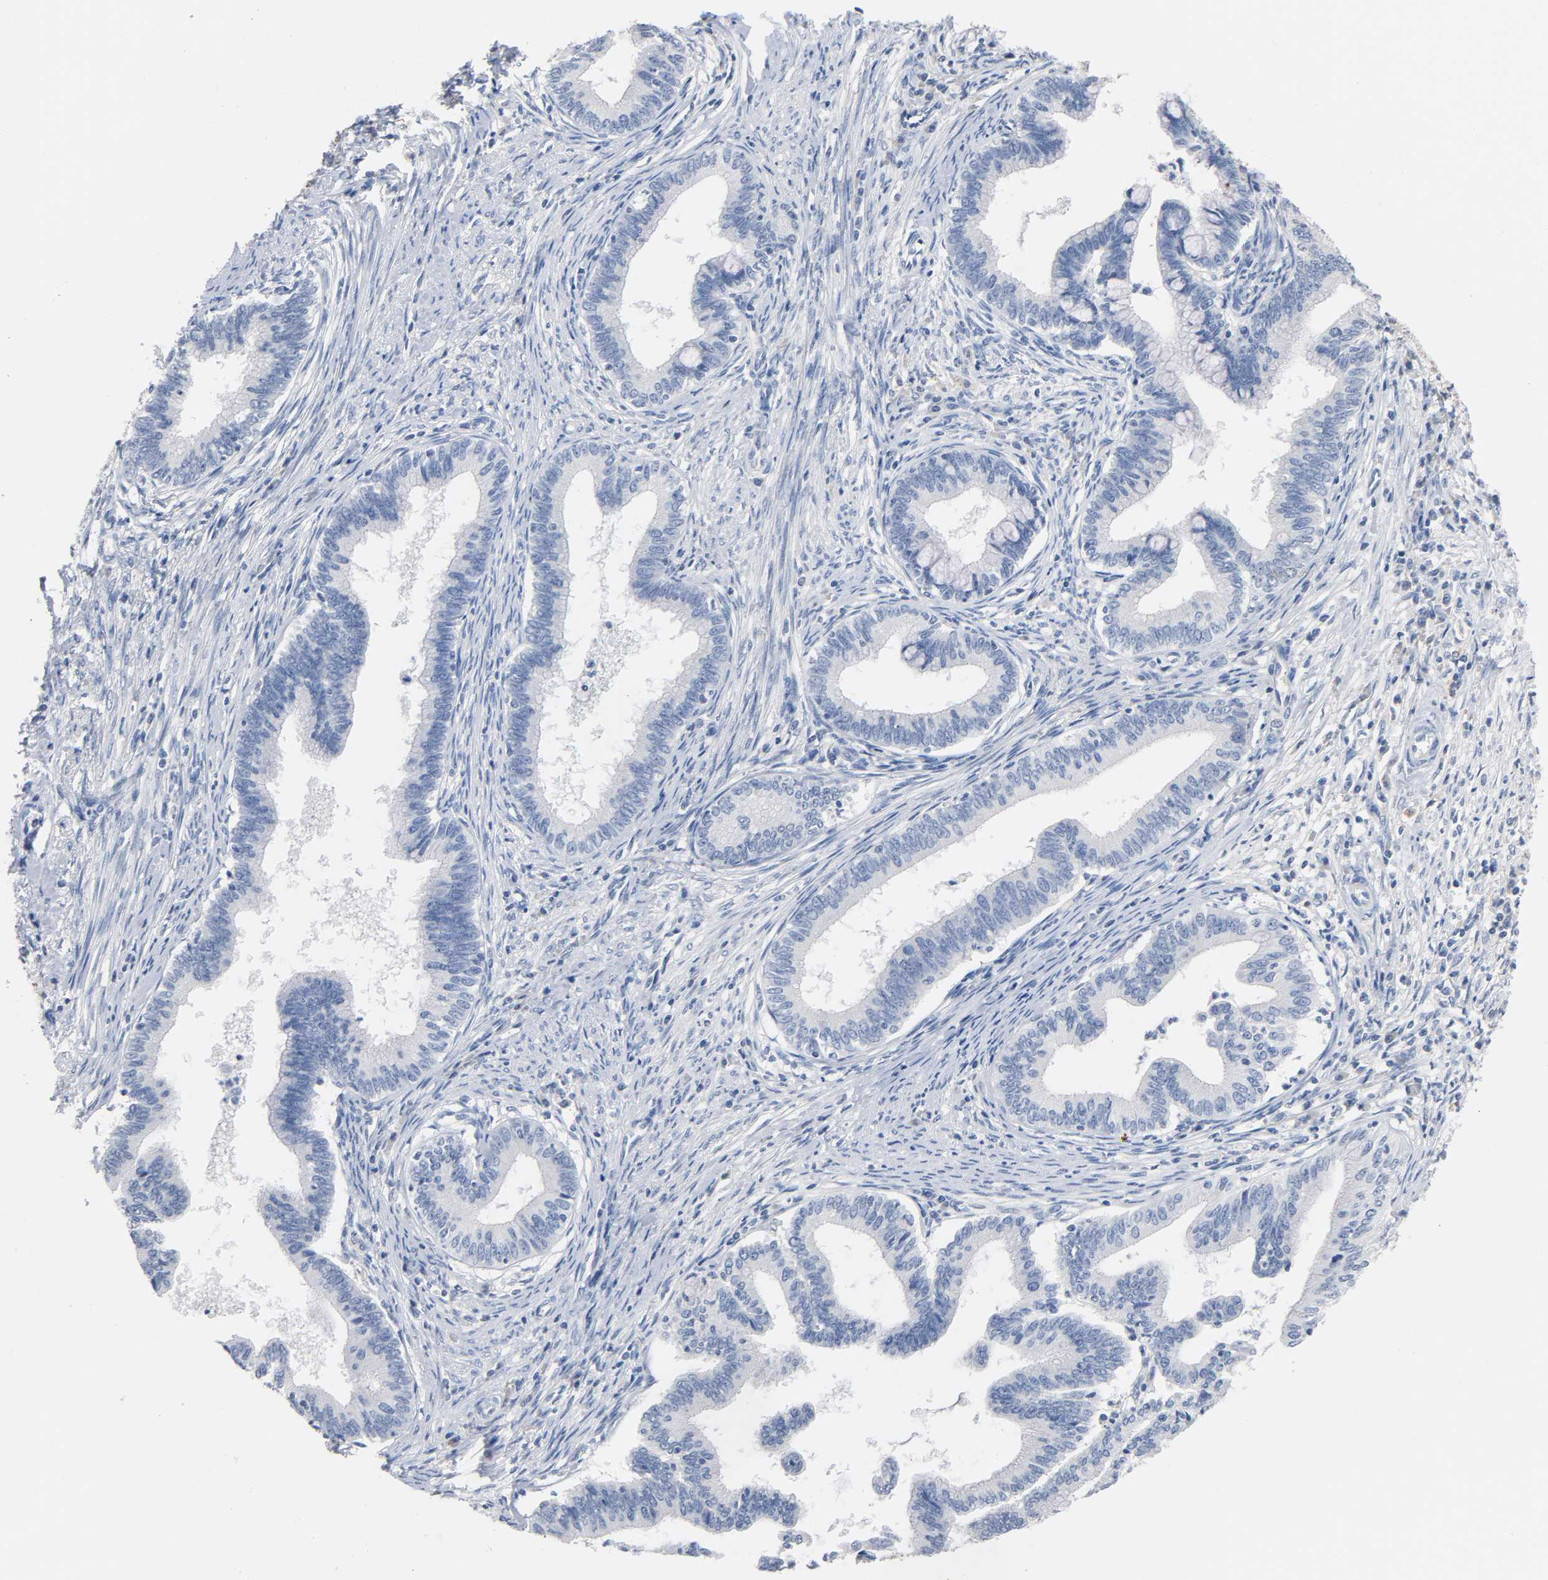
{"staining": {"intensity": "negative", "quantity": "none", "location": "none"}, "tissue": "cervical cancer", "cell_type": "Tumor cells", "image_type": "cancer", "snomed": [{"axis": "morphology", "description": "Adenocarcinoma, NOS"}, {"axis": "topography", "description": "Cervix"}], "caption": "Immunohistochemistry histopathology image of neoplastic tissue: cervical adenocarcinoma stained with DAB (3,3'-diaminobenzidine) reveals no significant protein expression in tumor cells.", "gene": "MALT1", "patient": {"sex": "female", "age": 36}}